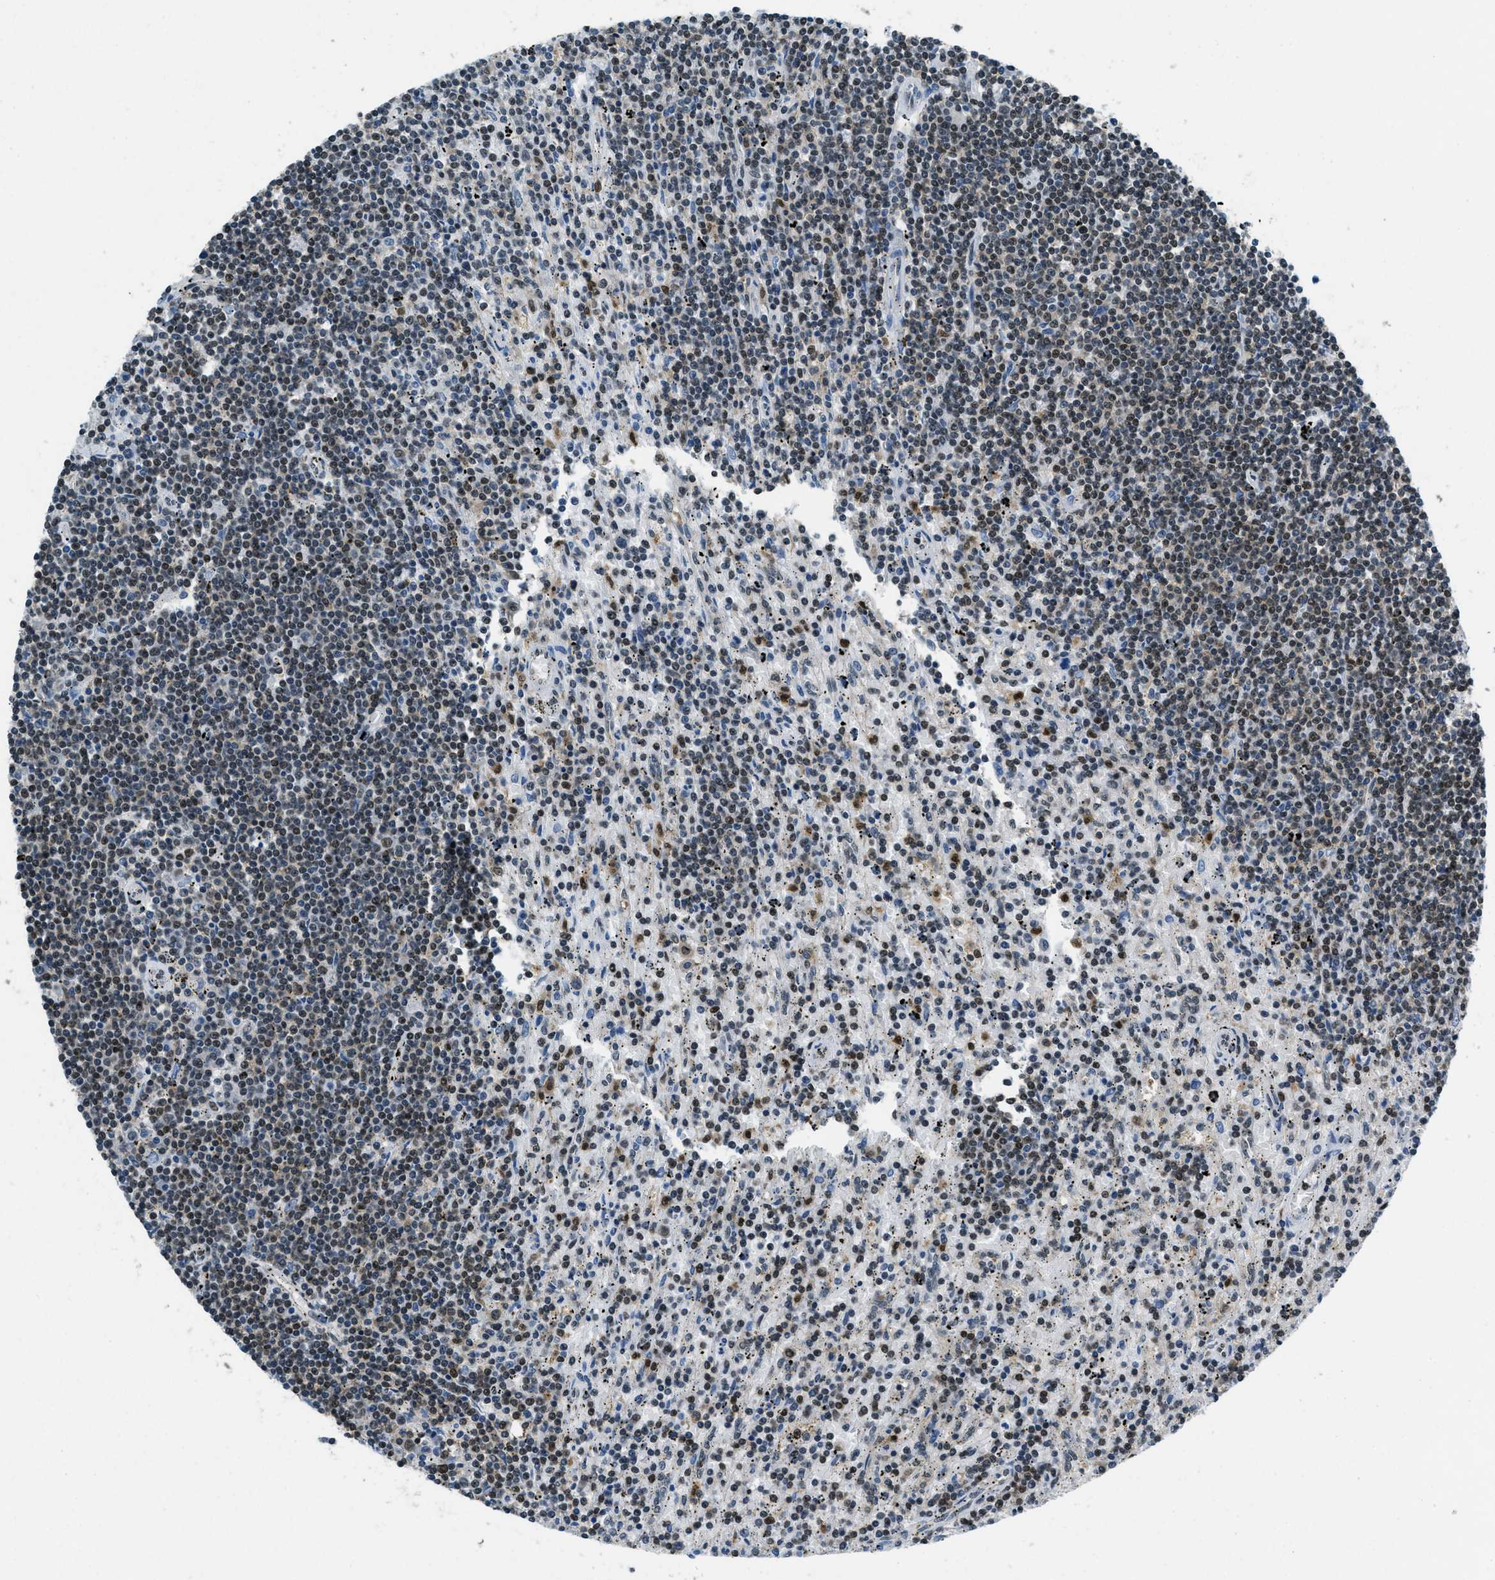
{"staining": {"intensity": "moderate", "quantity": "25%-75%", "location": "nuclear"}, "tissue": "lymphoma", "cell_type": "Tumor cells", "image_type": "cancer", "snomed": [{"axis": "morphology", "description": "Malignant lymphoma, non-Hodgkin's type, Low grade"}, {"axis": "topography", "description": "Spleen"}], "caption": "The image demonstrates a brown stain indicating the presence of a protein in the nuclear of tumor cells in lymphoma.", "gene": "OGFR", "patient": {"sex": "male", "age": 76}}